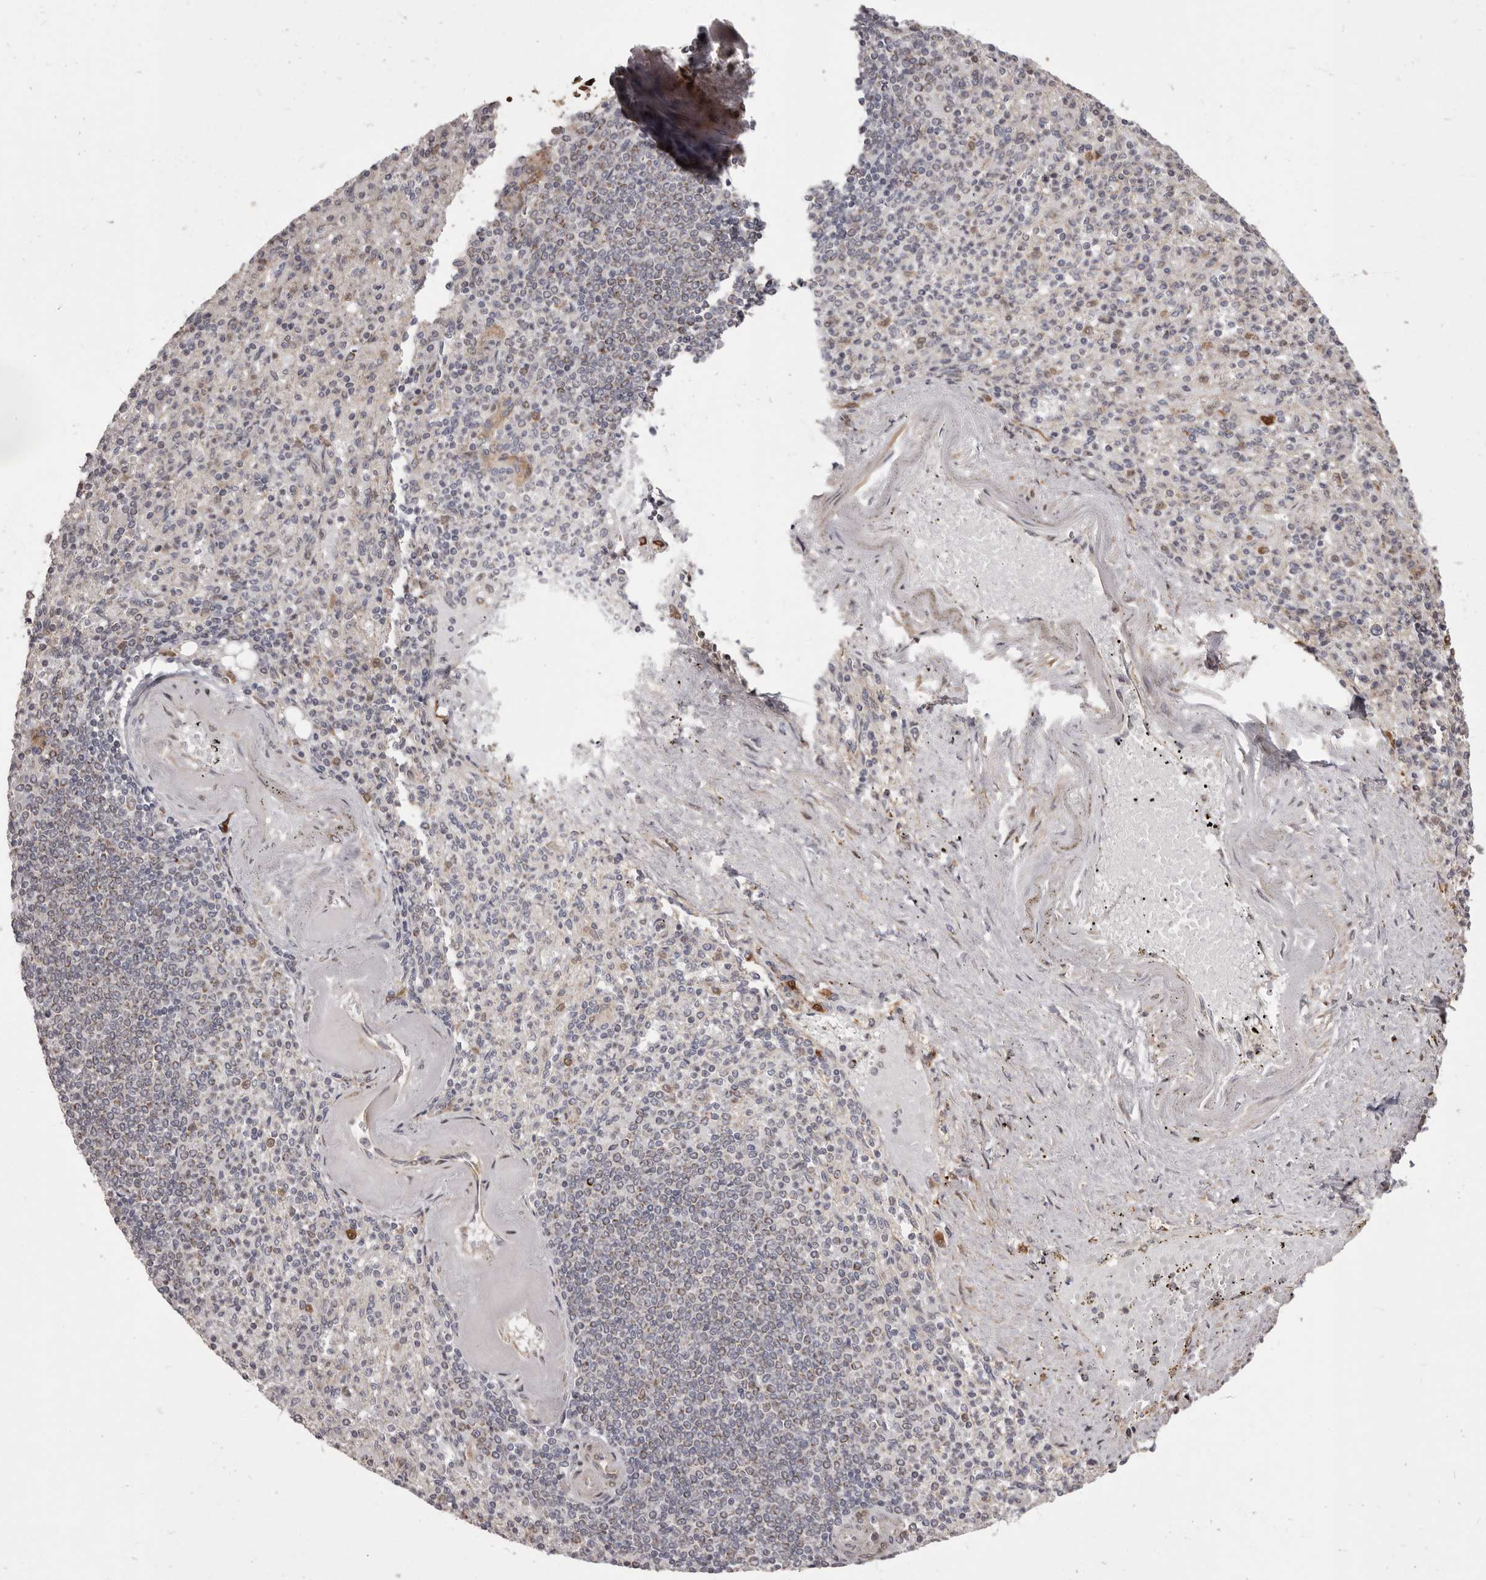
{"staining": {"intensity": "moderate", "quantity": "<25%", "location": "cytoplasmic/membranous"}, "tissue": "spleen", "cell_type": "Cells in red pulp", "image_type": "normal", "snomed": [{"axis": "morphology", "description": "Normal tissue, NOS"}, {"axis": "topography", "description": "Spleen"}], "caption": "Immunohistochemical staining of normal spleen exhibits low levels of moderate cytoplasmic/membranous positivity in about <25% of cells in red pulp. The staining was performed using DAB (3,3'-diaminobenzidine) to visualize the protein expression in brown, while the nuclei were stained in blue with hematoxylin (Magnification: 20x).", "gene": "GFOD1", "patient": {"sex": "female", "age": 74}}